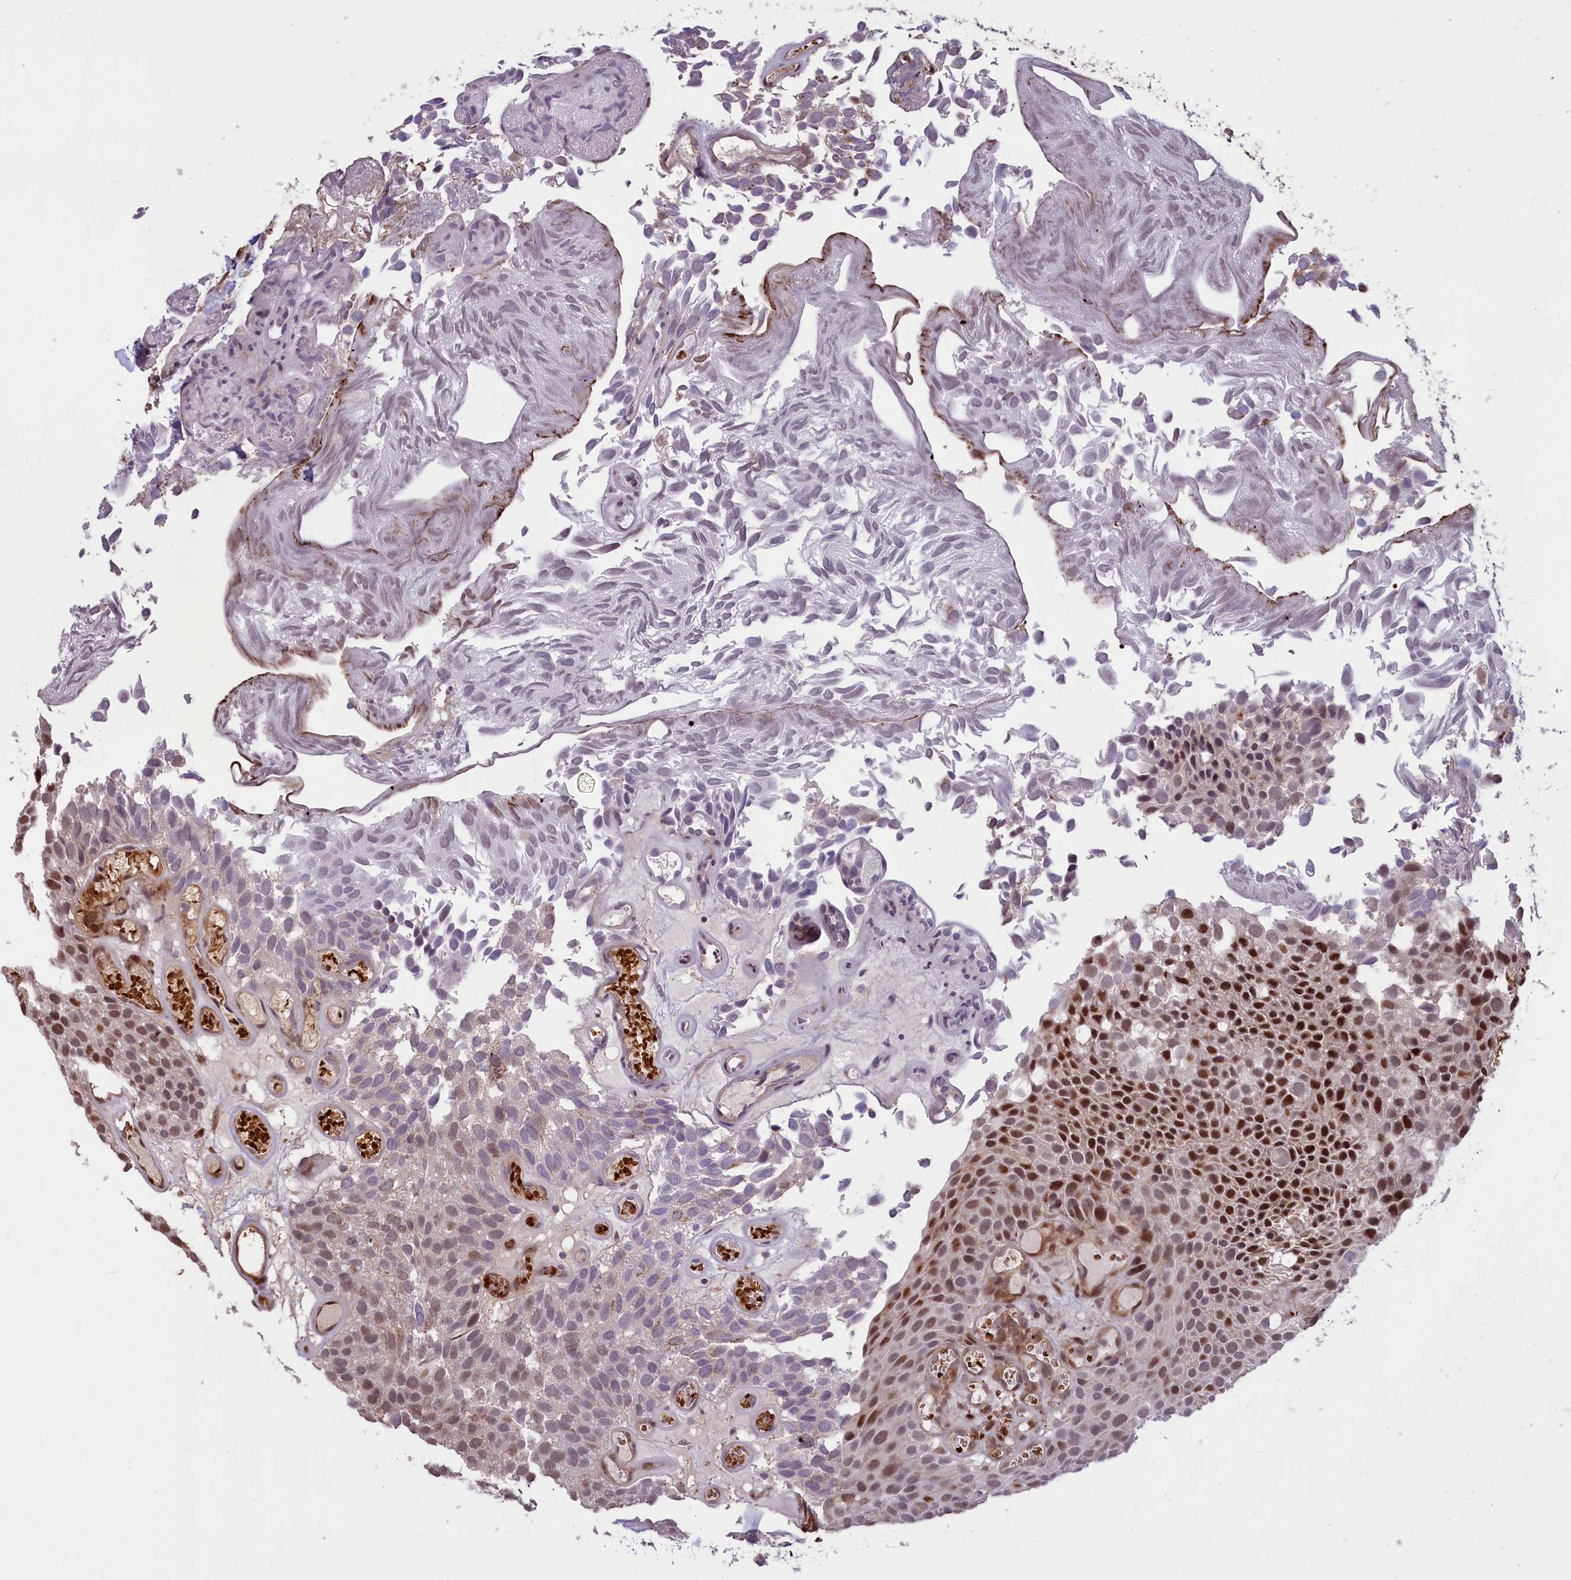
{"staining": {"intensity": "moderate", "quantity": "25%-75%", "location": "nuclear"}, "tissue": "urothelial cancer", "cell_type": "Tumor cells", "image_type": "cancer", "snomed": [{"axis": "morphology", "description": "Urothelial carcinoma, Low grade"}, {"axis": "topography", "description": "Urinary bladder"}], "caption": "The micrograph displays staining of urothelial cancer, revealing moderate nuclear protein staining (brown color) within tumor cells. (DAB (3,3'-diaminobenzidine) IHC with brightfield microscopy, high magnification).", "gene": "SHFL", "patient": {"sex": "male", "age": 89}}